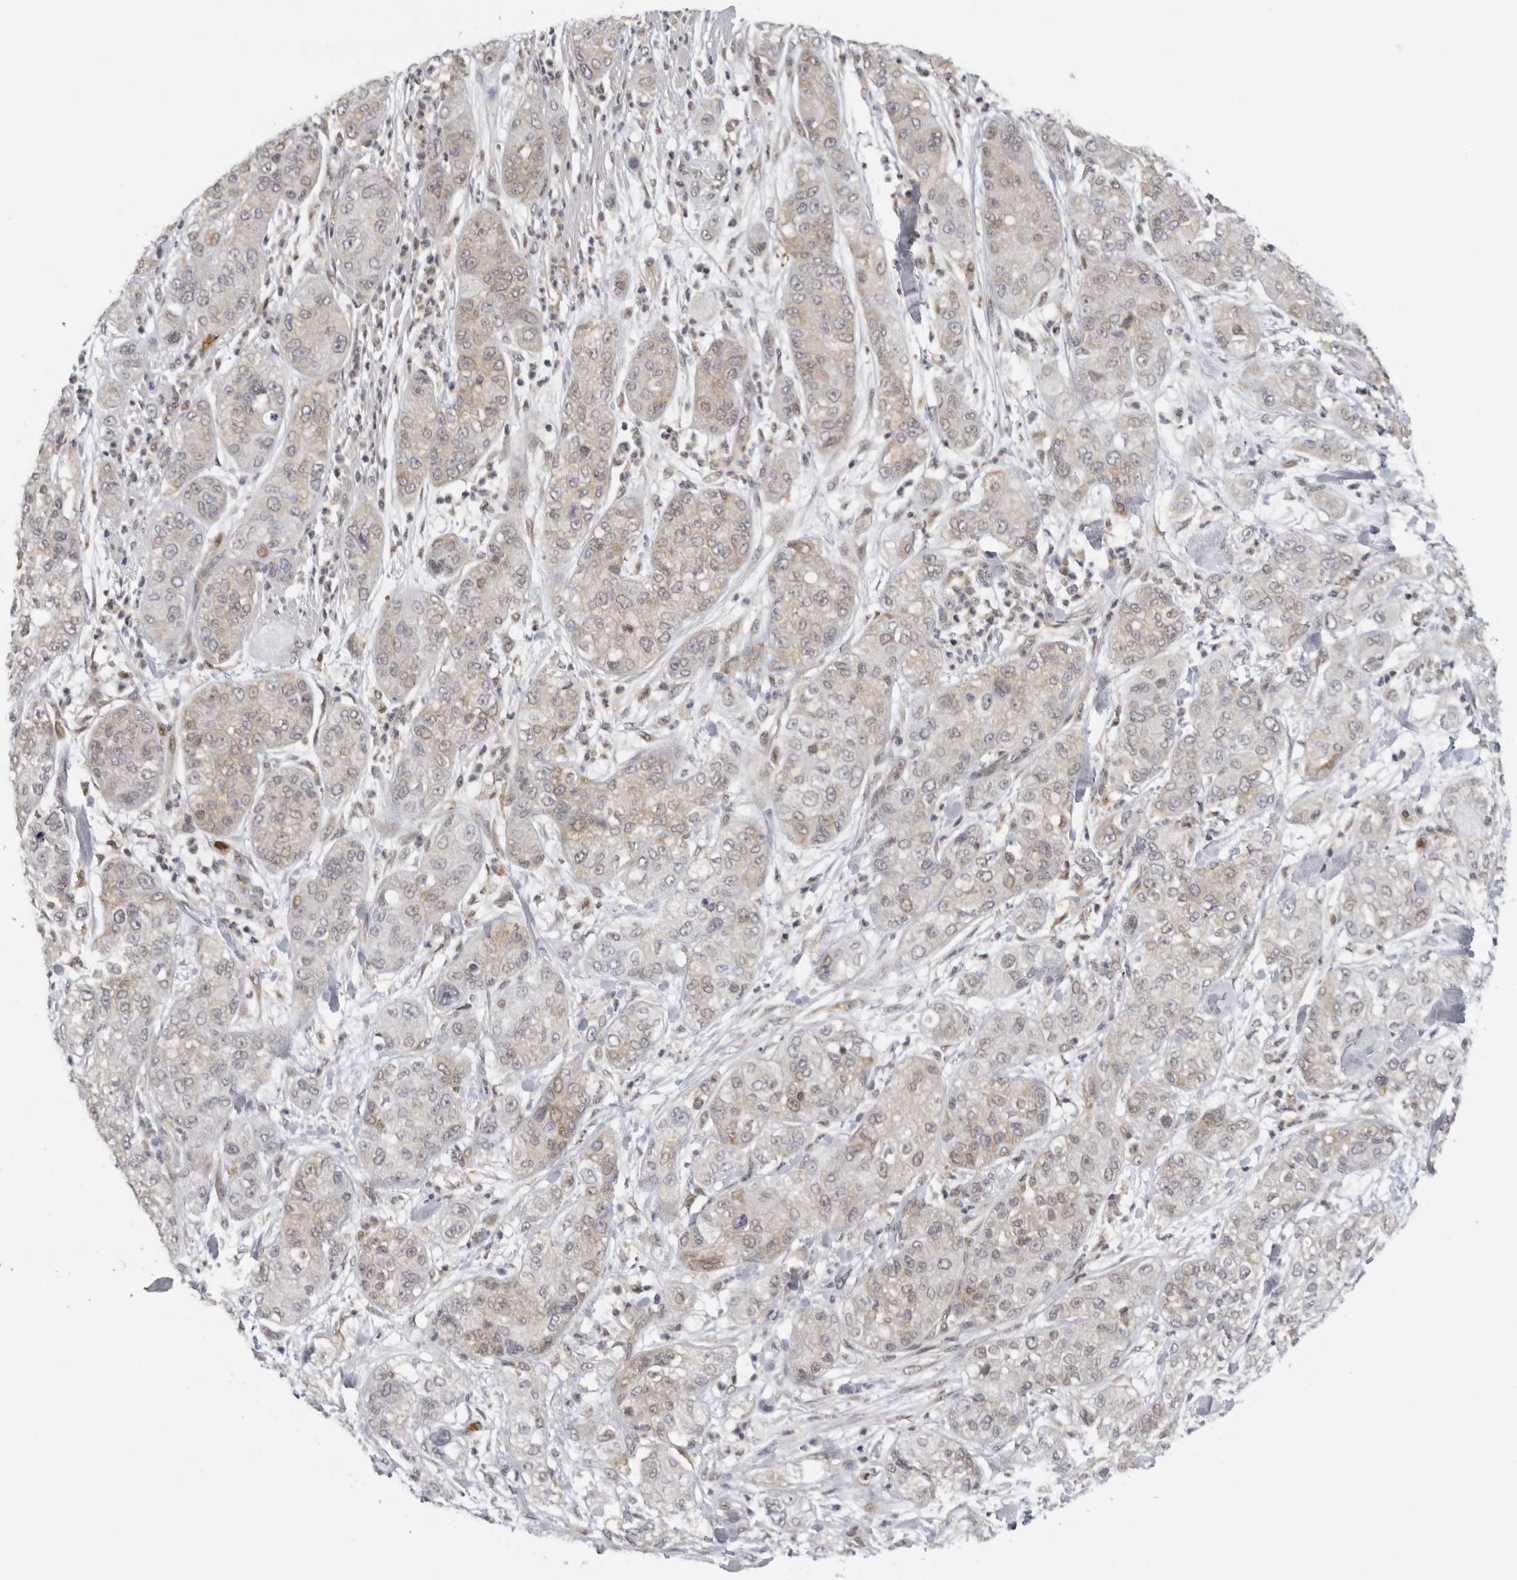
{"staining": {"intensity": "weak", "quantity": "<25%", "location": "cytoplasmic/membranous,nuclear"}, "tissue": "pancreatic cancer", "cell_type": "Tumor cells", "image_type": "cancer", "snomed": [{"axis": "morphology", "description": "Adenocarcinoma, NOS"}, {"axis": "topography", "description": "Pancreas"}], "caption": "IHC photomicrograph of human adenocarcinoma (pancreatic) stained for a protein (brown), which displays no staining in tumor cells.", "gene": "KIF2B", "patient": {"sex": "female", "age": 78}}